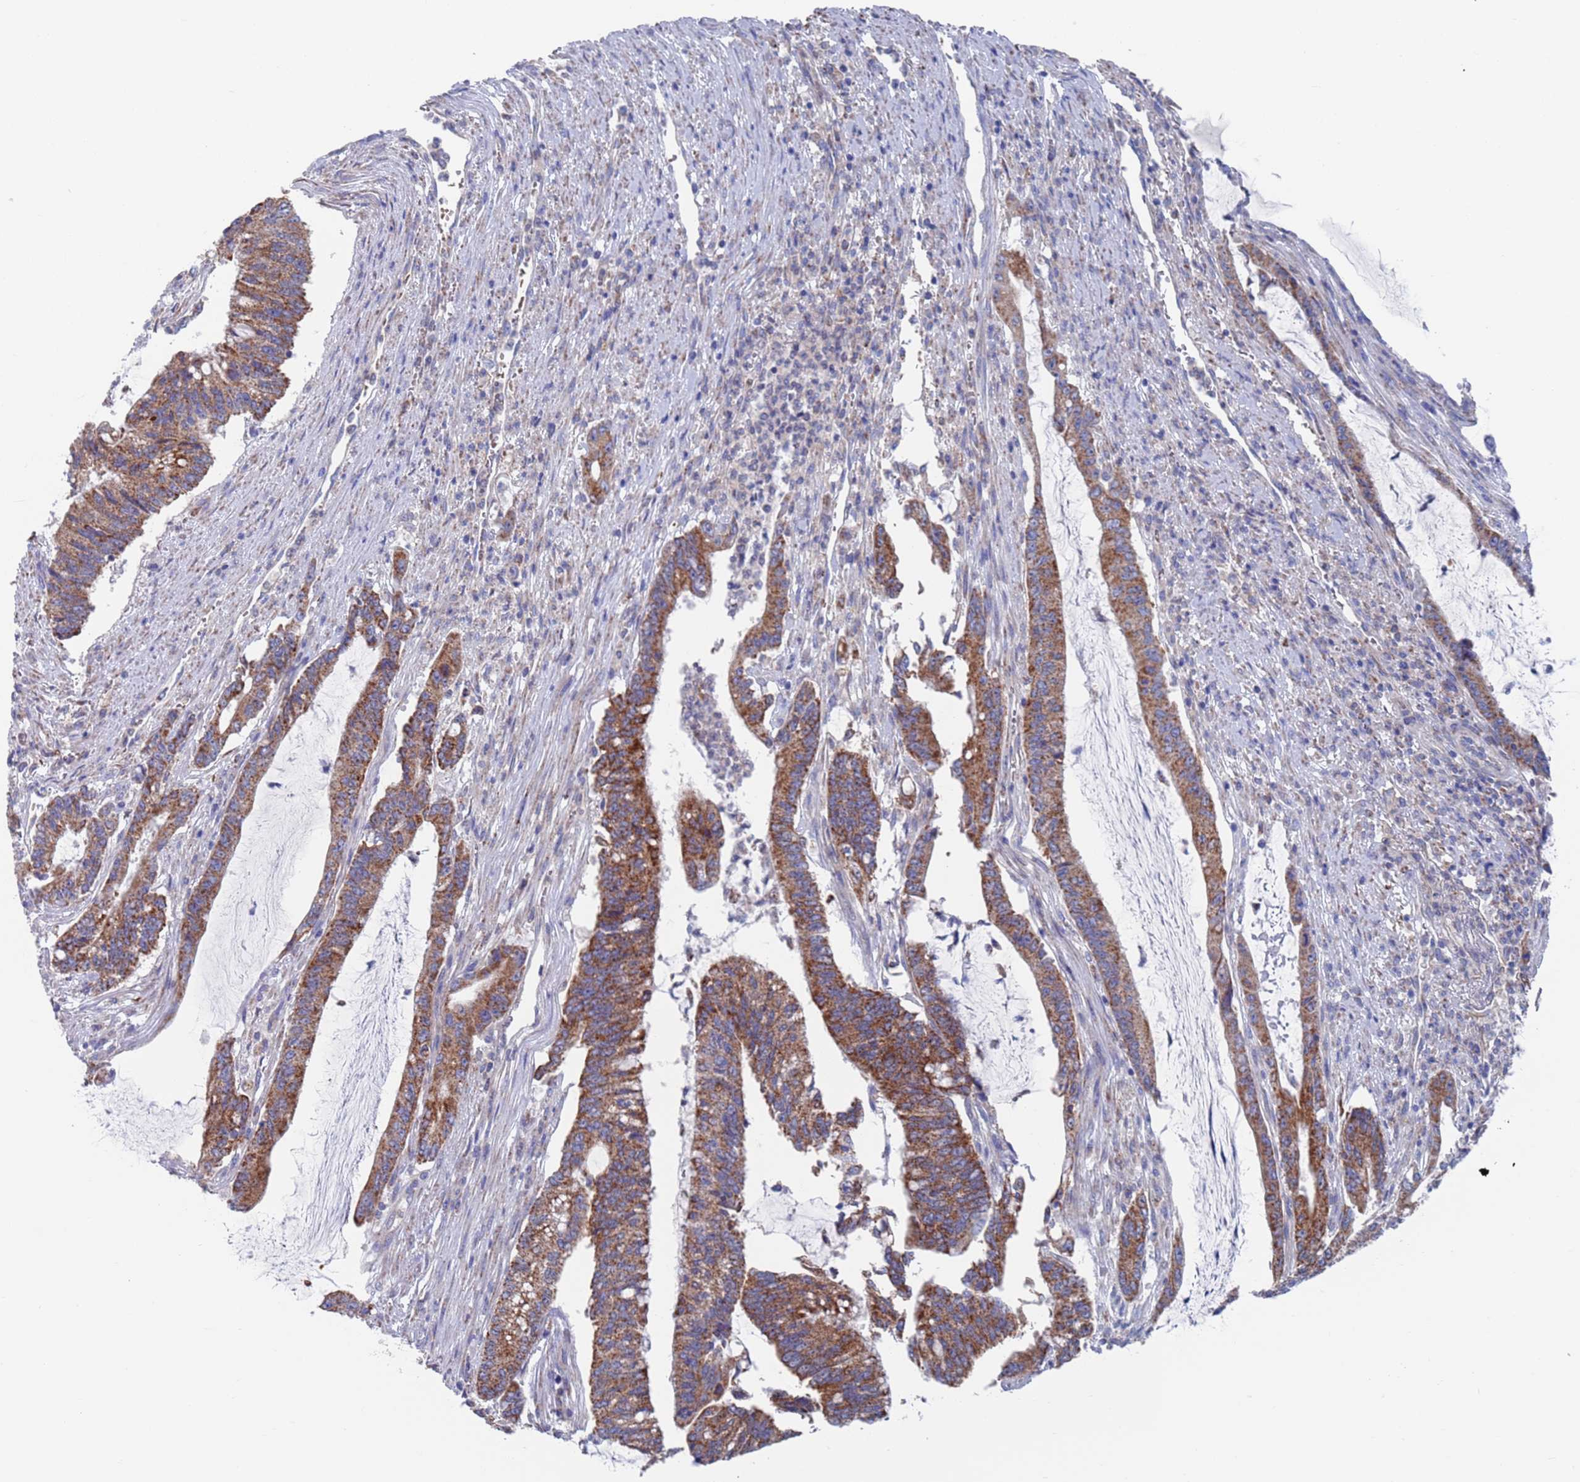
{"staining": {"intensity": "moderate", "quantity": ">75%", "location": "cytoplasmic/membranous"}, "tissue": "pancreatic cancer", "cell_type": "Tumor cells", "image_type": "cancer", "snomed": [{"axis": "morphology", "description": "Adenocarcinoma, NOS"}, {"axis": "topography", "description": "Pancreas"}], "caption": "Brown immunohistochemical staining in human pancreatic cancer displays moderate cytoplasmic/membranous staining in about >75% of tumor cells.", "gene": "CHCHD6", "patient": {"sex": "female", "age": 50}}